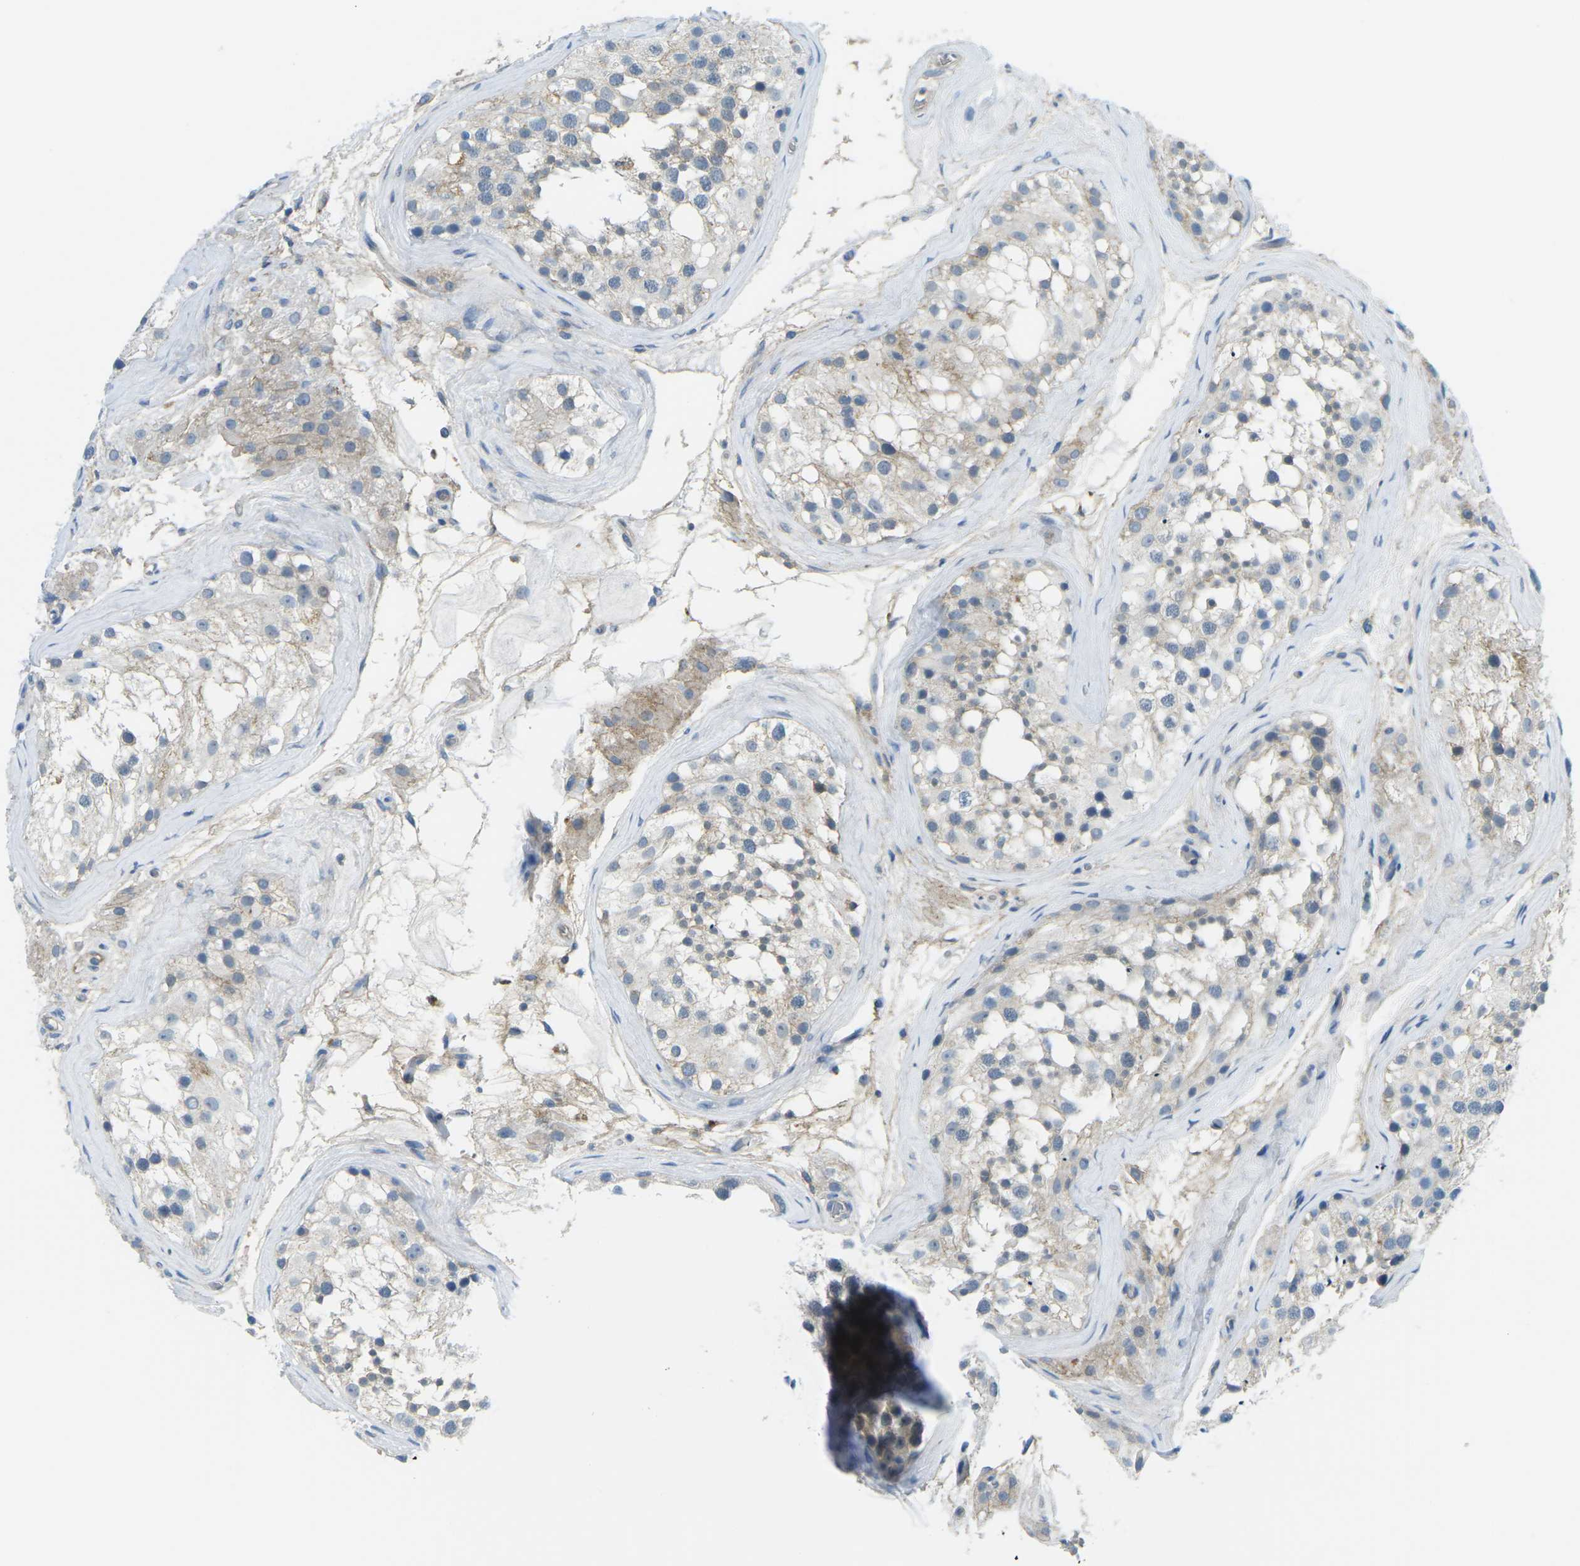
{"staining": {"intensity": "weak", "quantity": "<25%", "location": "cytoplasmic/membranous"}, "tissue": "testis", "cell_type": "Cells in seminiferous ducts", "image_type": "normal", "snomed": [{"axis": "morphology", "description": "Normal tissue, NOS"}, {"axis": "morphology", "description": "Seminoma, NOS"}, {"axis": "topography", "description": "Testis"}], "caption": "Histopathology image shows no protein expression in cells in seminiferous ducts of normal testis.", "gene": "CD47", "patient": {"sex": "male", "age": 71}}